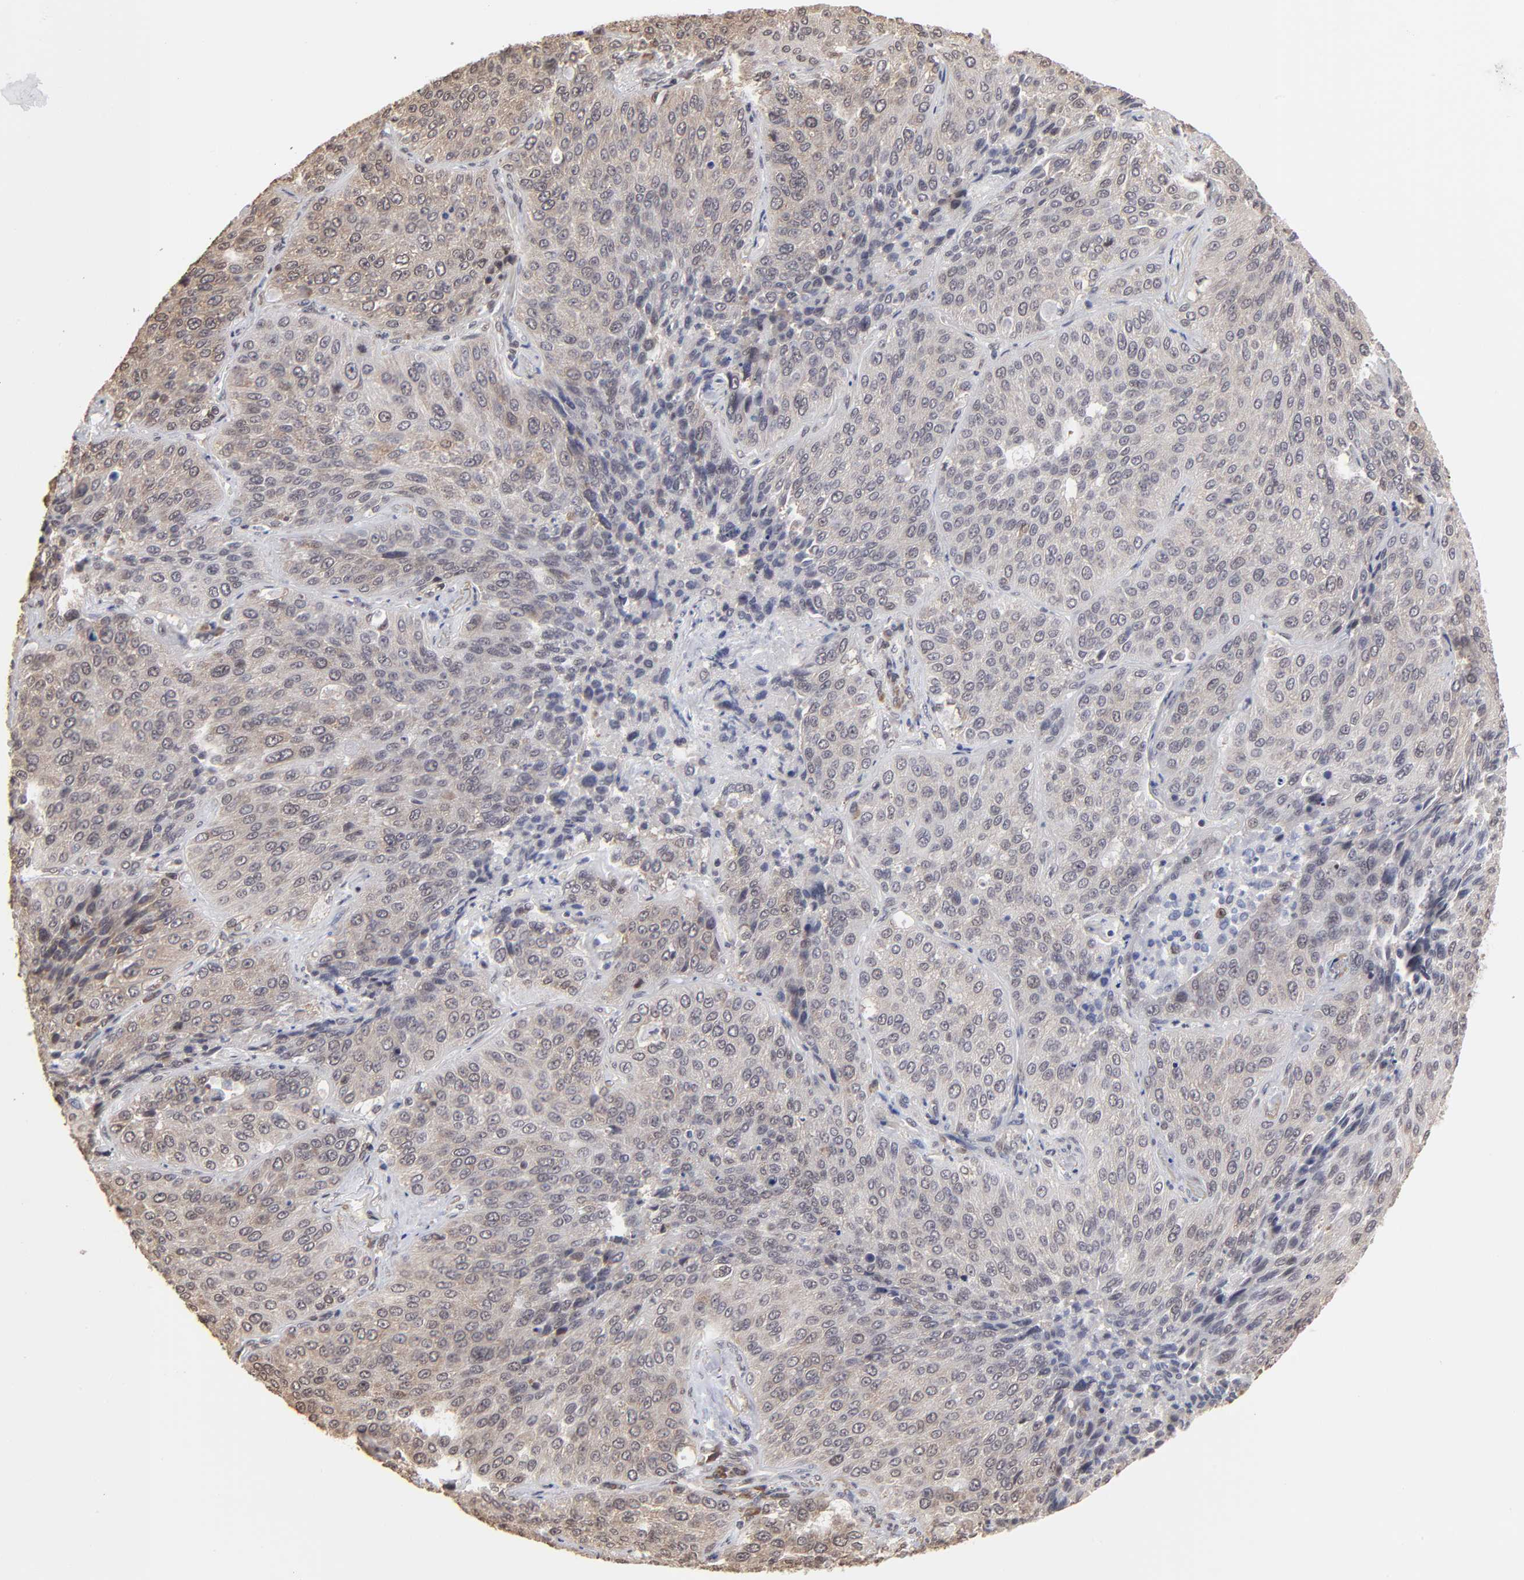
{"staining": {"intensity": "moderate", "quantity": "<25%", "location": "cytoplasmic/membranous,nuclear"}, "tissue": "lung cancer", "cell_type": "Tumor cells", "image_type": "cancer", "snomed": [{"axis": "morphology", "description": "Squamous cell carcinoma, NOS"}, {"axis": "topography", "description": "Lung"}], "caption": "IHC (DAB) staining of human squamous cell carcinoma (lung) shows moderate cytoplasmic/membranous and nuclear protein staining in about <25% of tumor cells.", "gene": "BRPF1", "patient": {"sex": "male", "age": 54}}